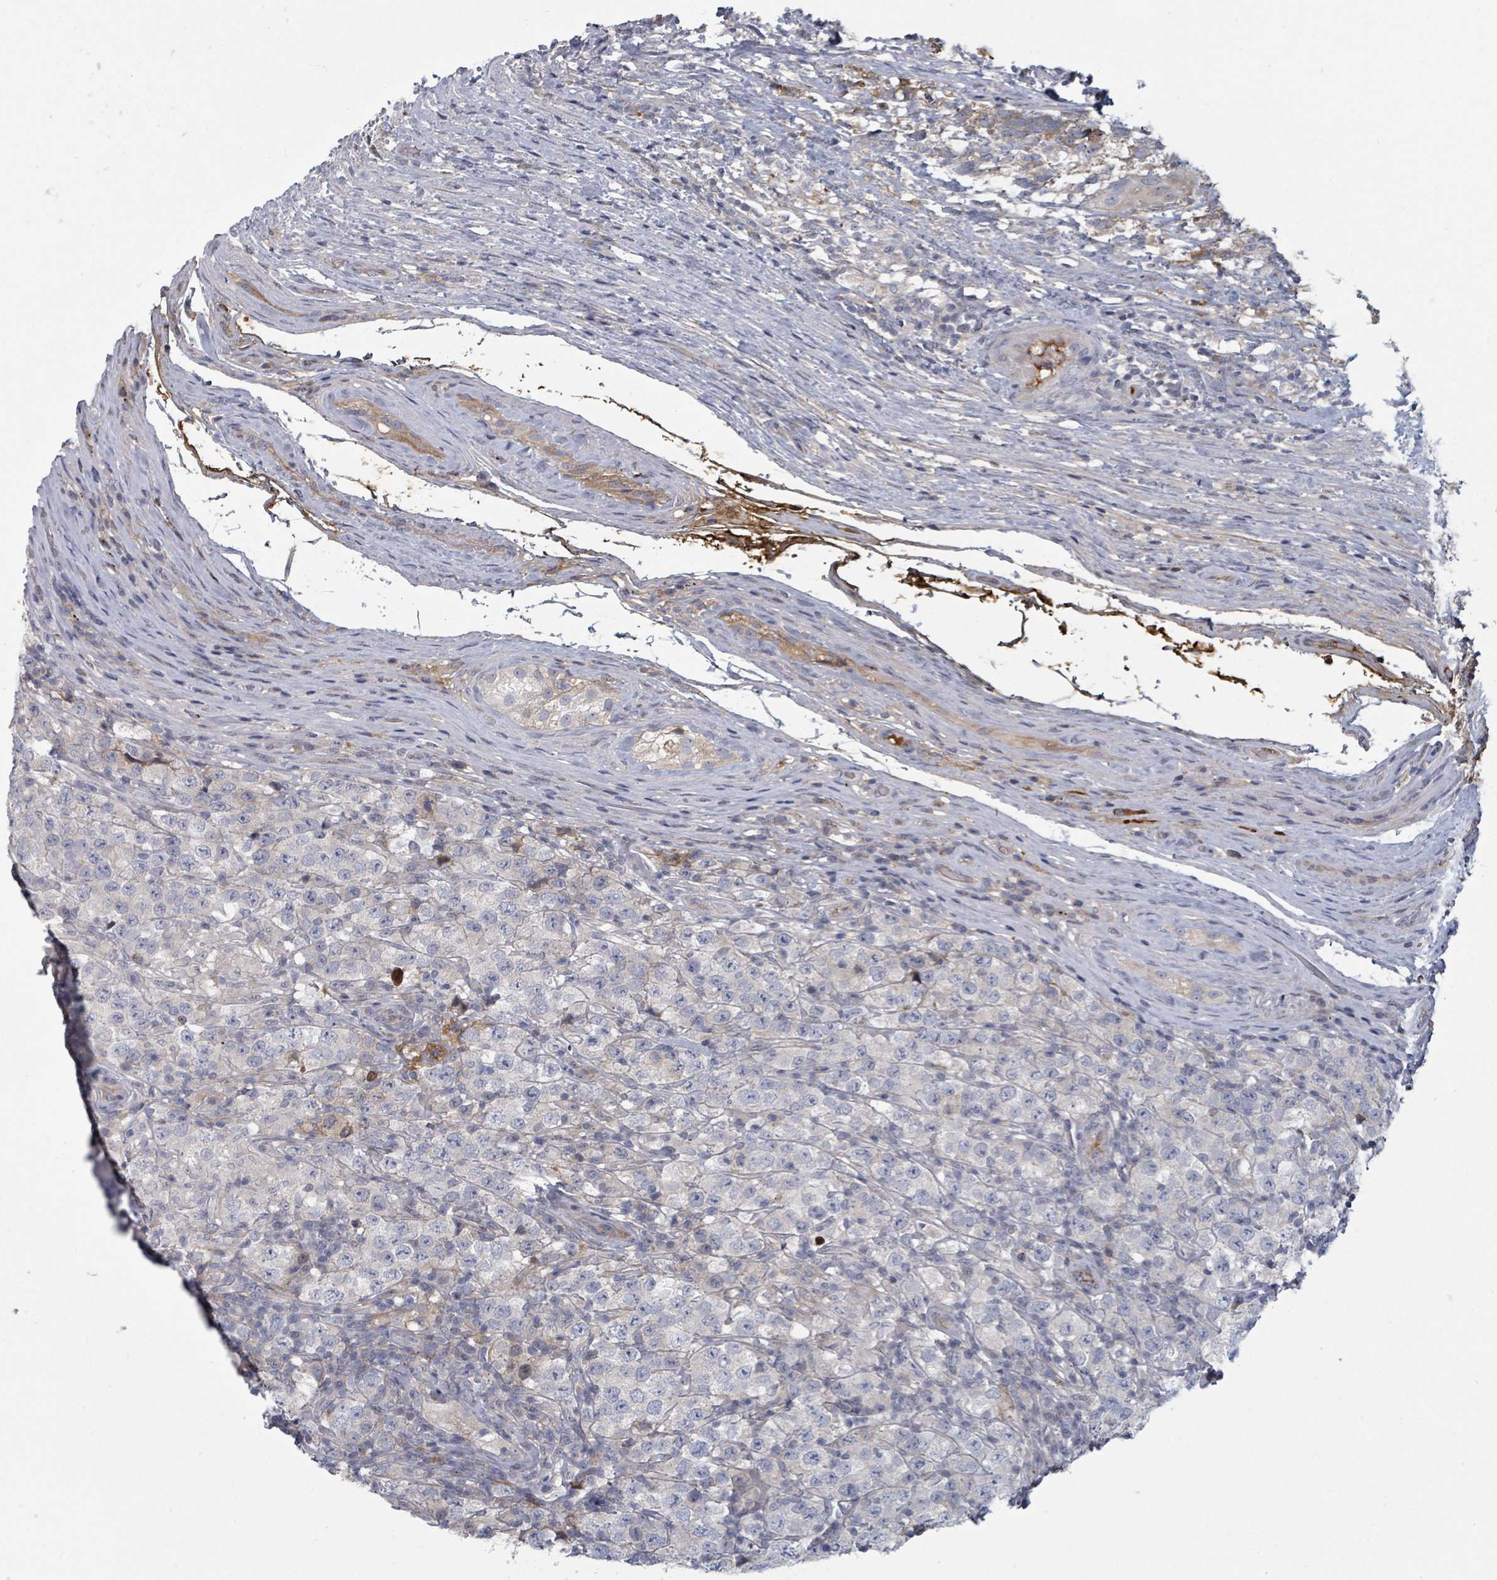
{"staining": {"intensity": "negative", "quantity": "none", "location": "none"}, "tissue": "testis cancer", "cell_type": "Tumor cells", "image_type": "cancer", "snomed": [{"axis": "morphology", "description": "Seminoma, NOS"}, {"axis": "morphology", "description": "Carcinoma, Embryonal, NOS"}, {"axis": "topography", "description": "Testis"}], "caption": "Testis cancer (embryonal carcinoma) was stained to show a protein in brown. There is no significant expression in tumor cells.", "gene": "GABBR1", "patient": {"sex": "male", "age": 41}}